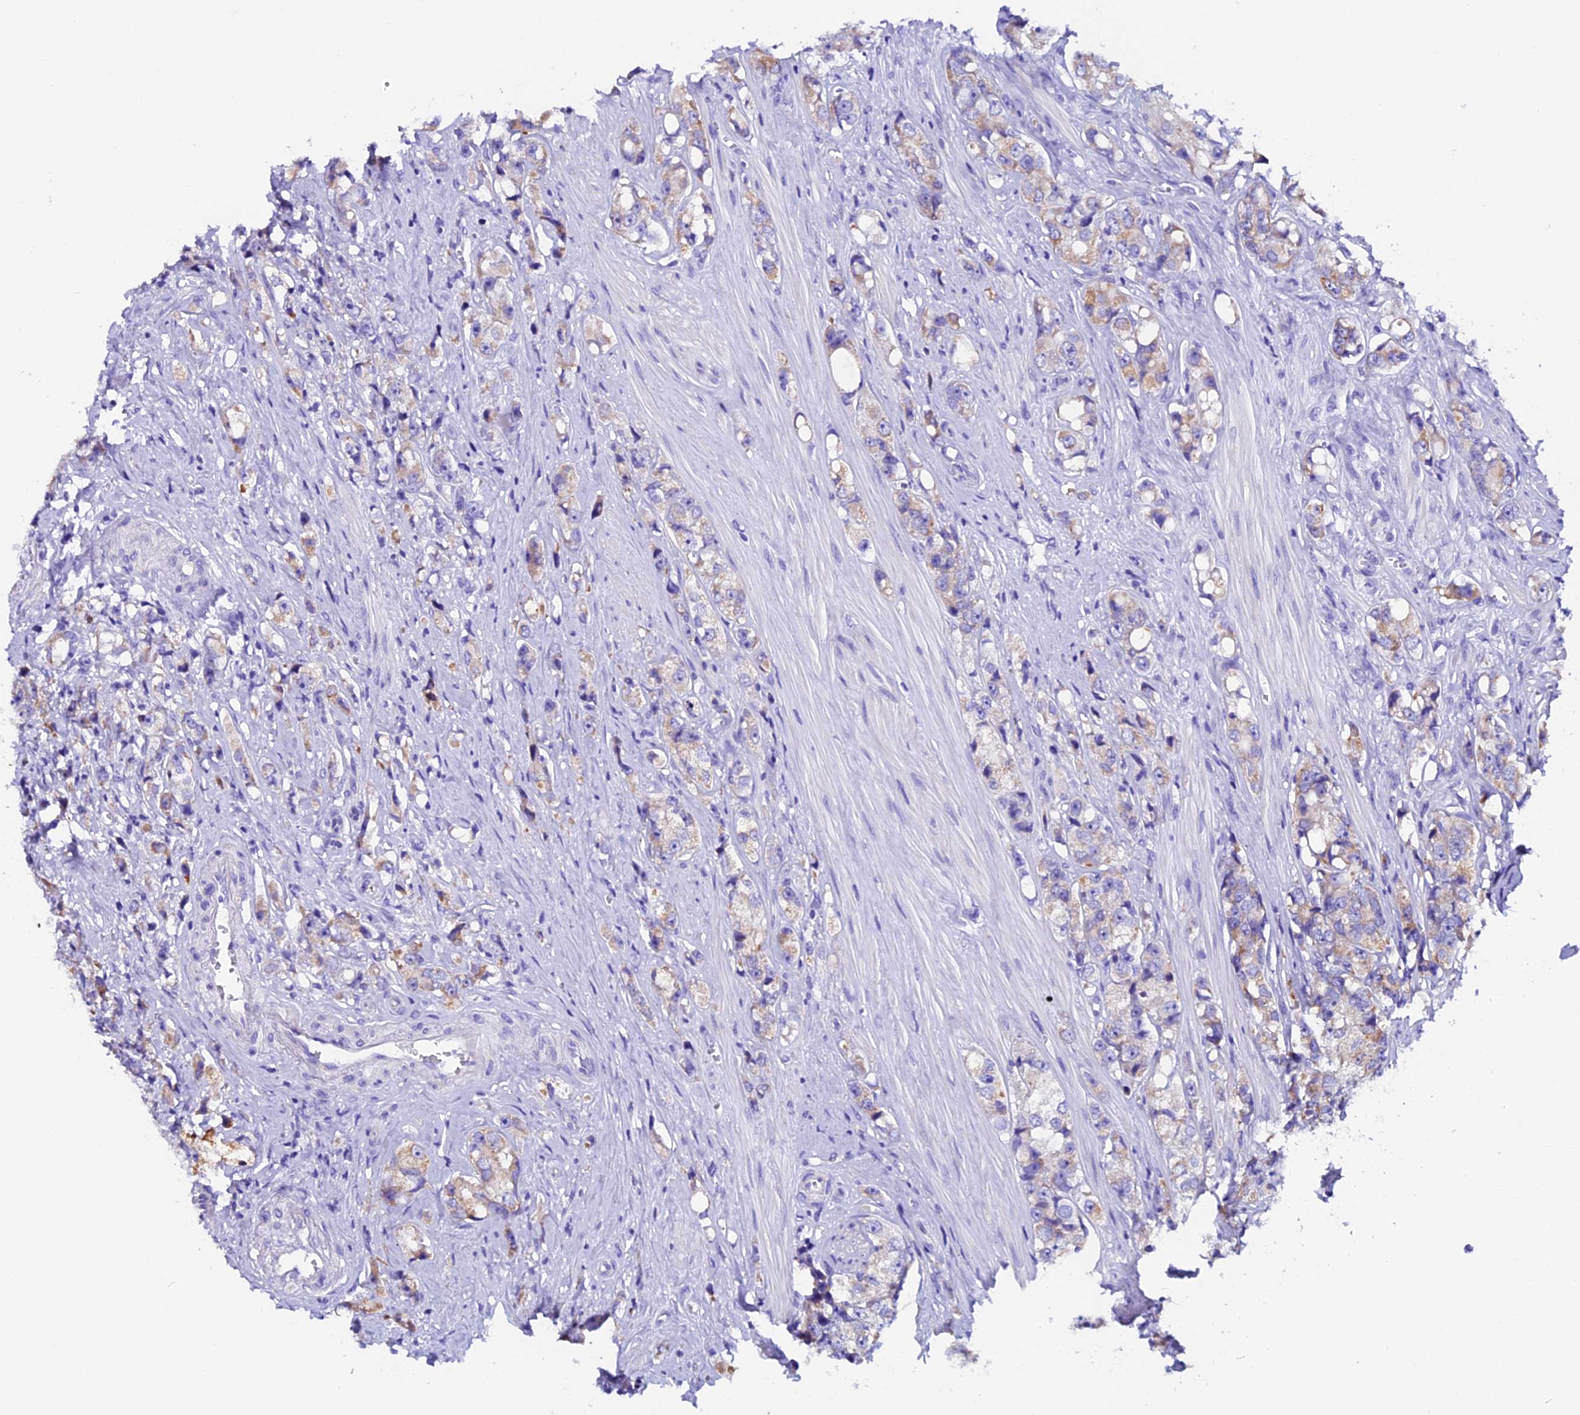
{"staining": {"intensity": "moderate", "quantity": "<25%", "location": "cytoplasmic/membranous"}, "tissue": "prostate cancer", "cell_type": "Tumor cells", "image_type": "cancer", "snomed": [{"axis": "morphology", "description": "Adenocarcinoma, High grade"}, {"axis": "topography", "description": "Prostate"}], "caption": "A low amount of moderate cytoplasmic/membranous expression is seen in about <25% of tumor cells in prostate cancer (high-grade adenocarcinoma) tissue.", "gene": "COMTD1", "patient": {"sex": "male", "age": 74}}